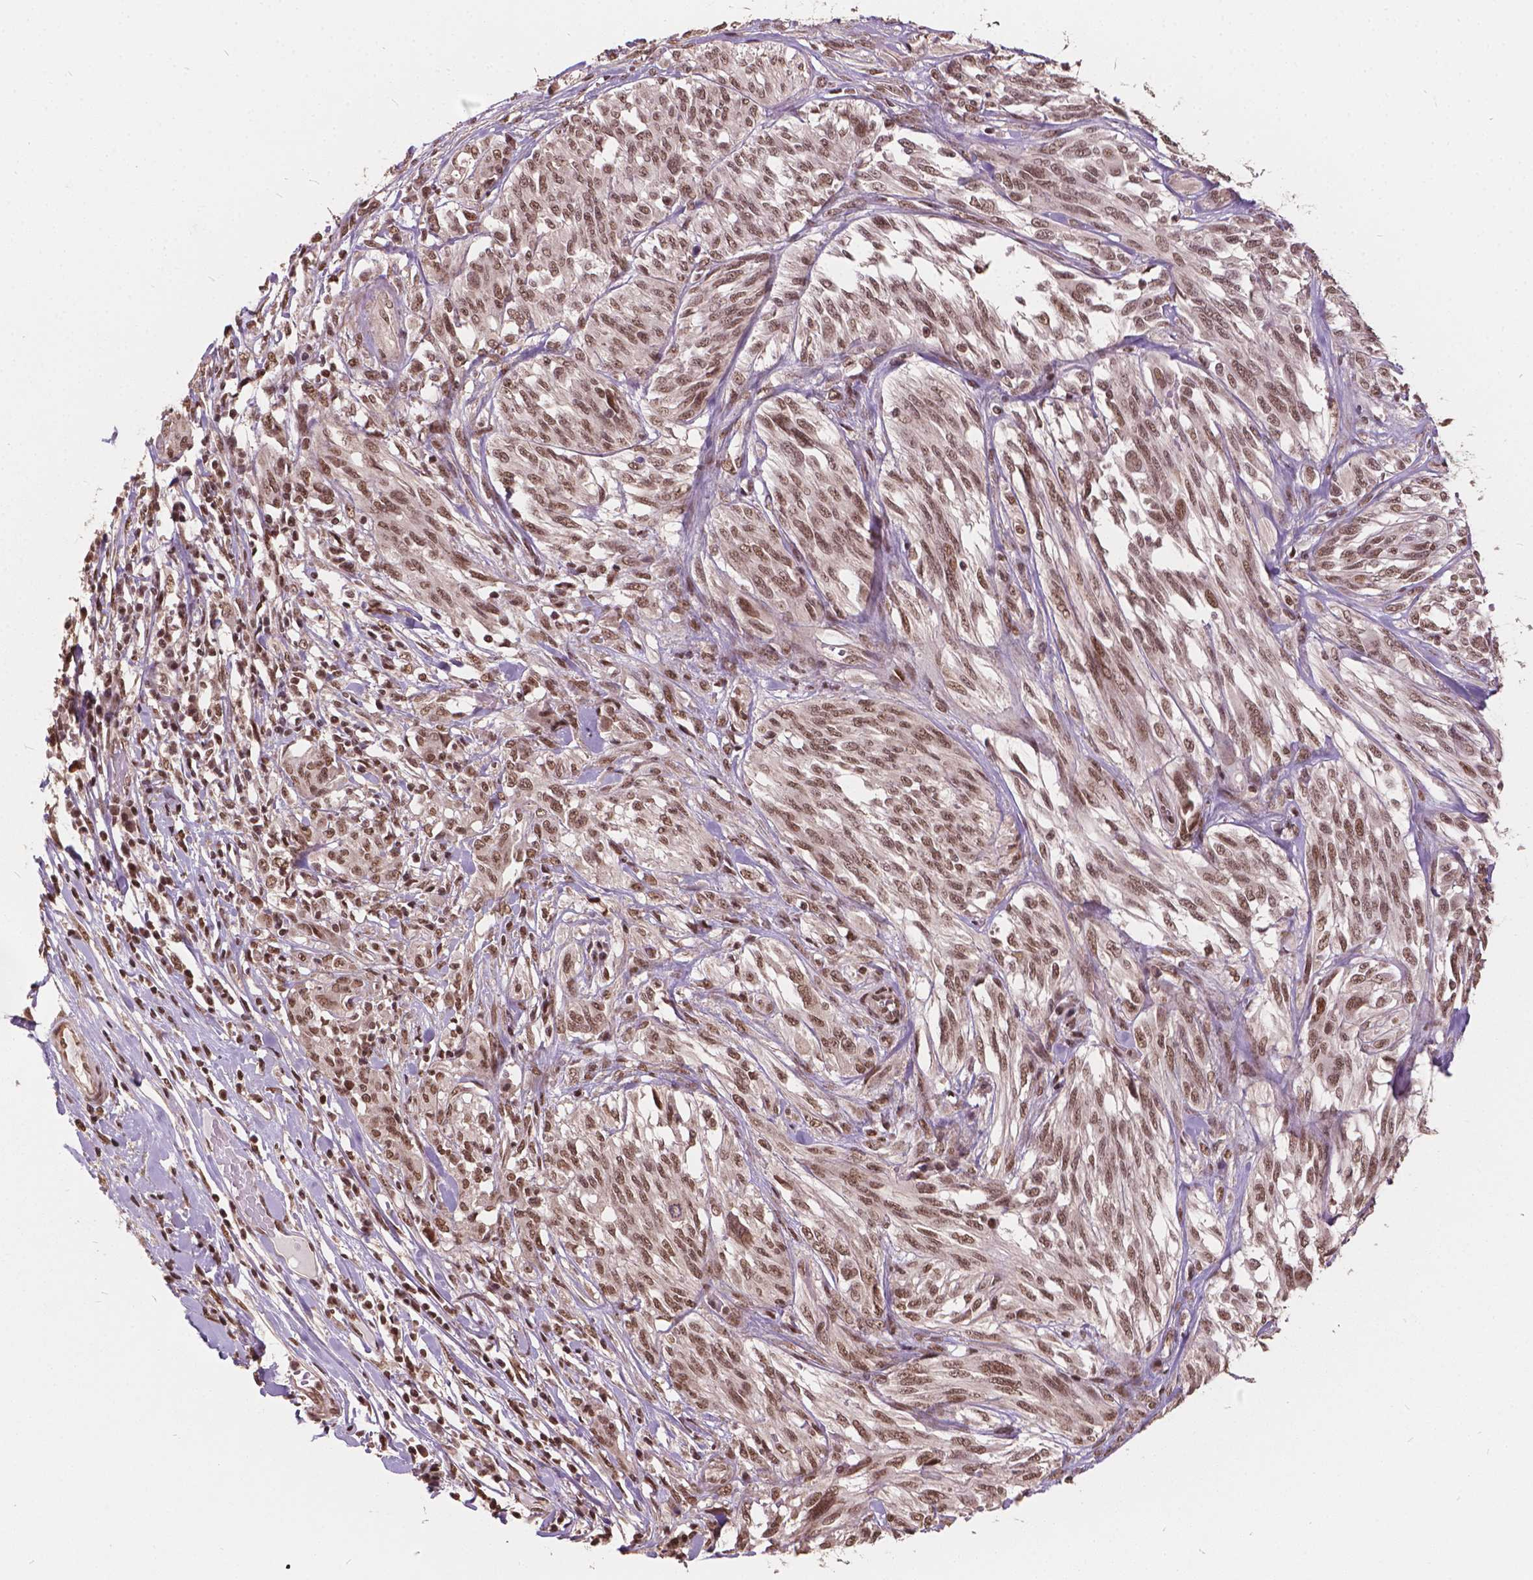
{"staining": {"intensity": "moderate", "quantity": ">75%", "location": "nuclear"}, "tissue": "melanoma", "cell_type": "Tumor cells", "image_type": "cancer", "snomed": [{"axis": "morphology", "description": "Malignant melanoma, NOS"}, {"axis": "topography", "description": "Skin"}], "caption": "Melanoma stained with a protein marker demonstrates moderate staining in tumor cells.", "gene": "GPS2", "patient": {"sex": "female", "age": 91}}